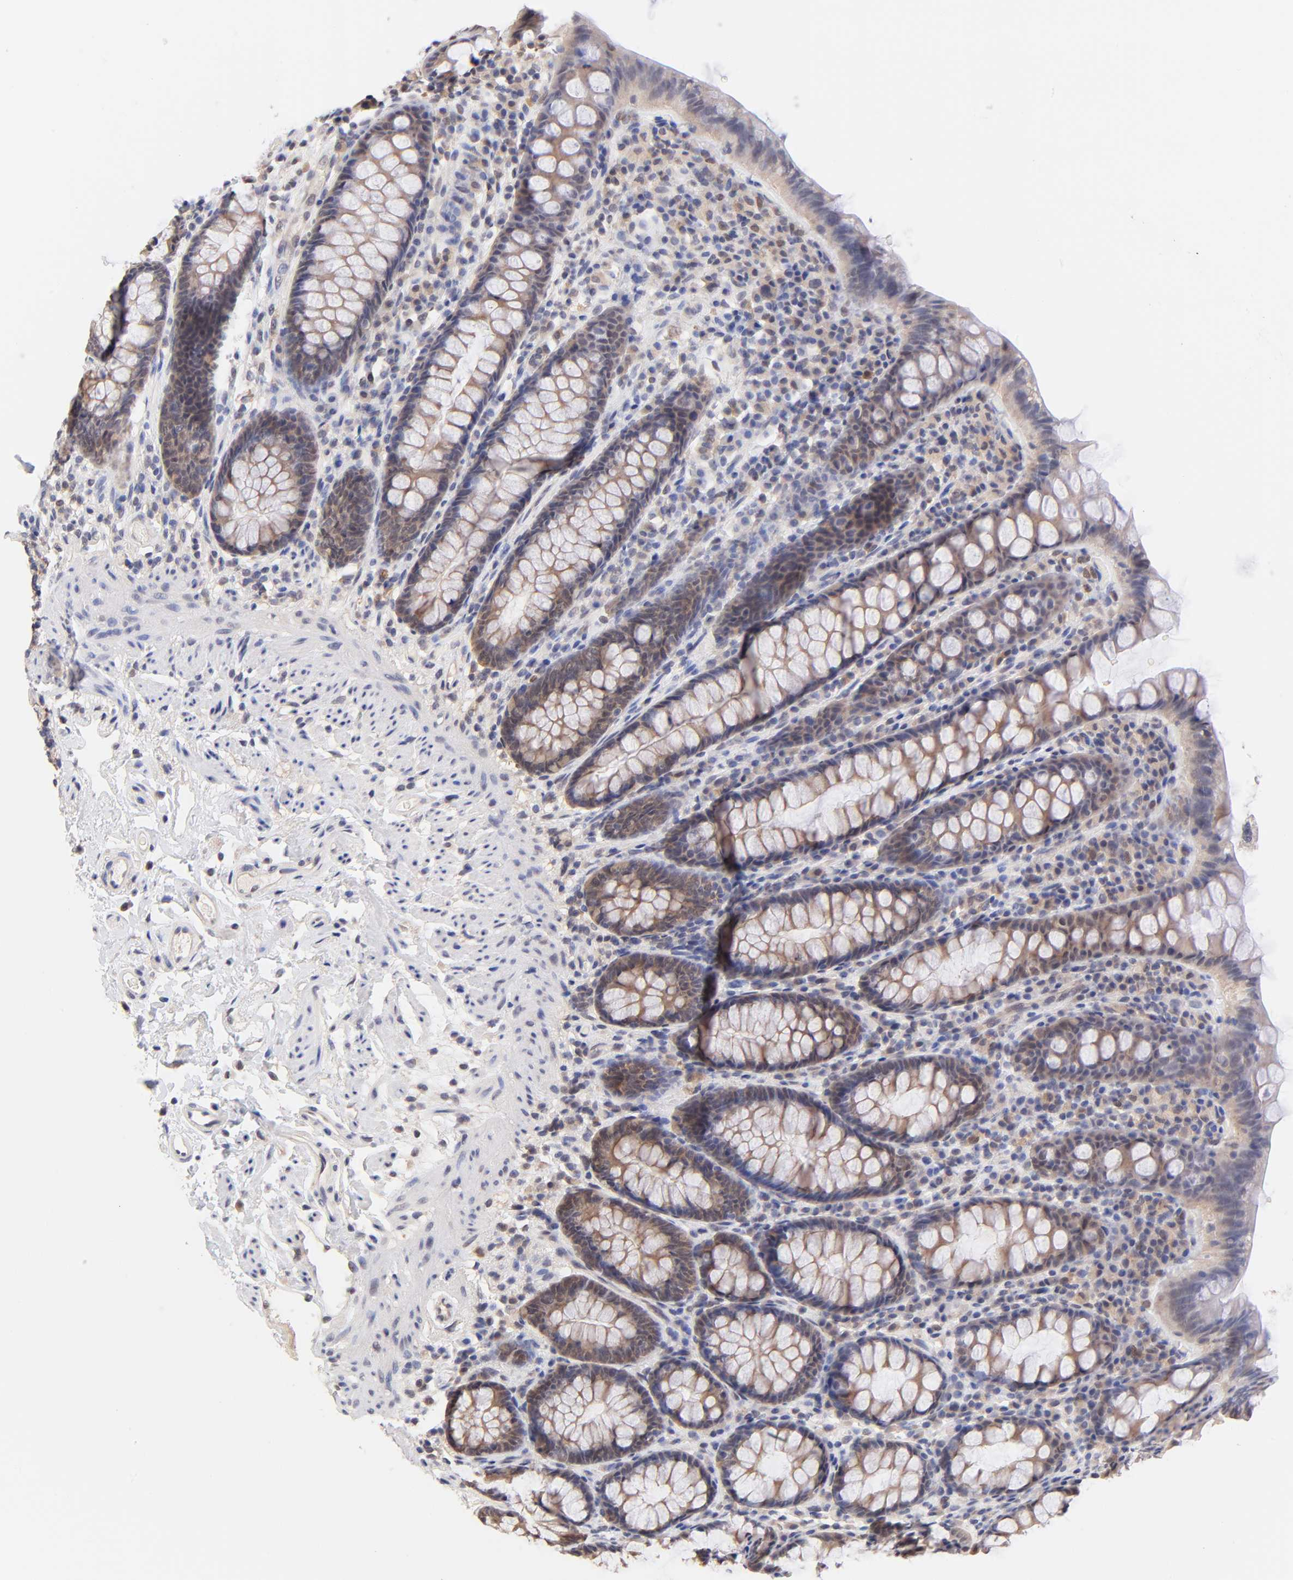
{"staining": {"intensity": "weak", "quantity": "<25%", "location": "cytoplasmic/membranous,nuclear"}, "tissue": "rectum", "cell_type": "Glandular cells", "image_type": "normal", "snomed": [{"axis": "morphology", "description": "Normal tissue, NOS"}, {"axis": "topography", "description": "Rectum"}], "caption": "This is an immunohistochemistry (IHC) image of benign rectum. There is no positivity in glandular cells.", "gene": "TXNL1", "patient": {"sex": "male", "age": 92}}